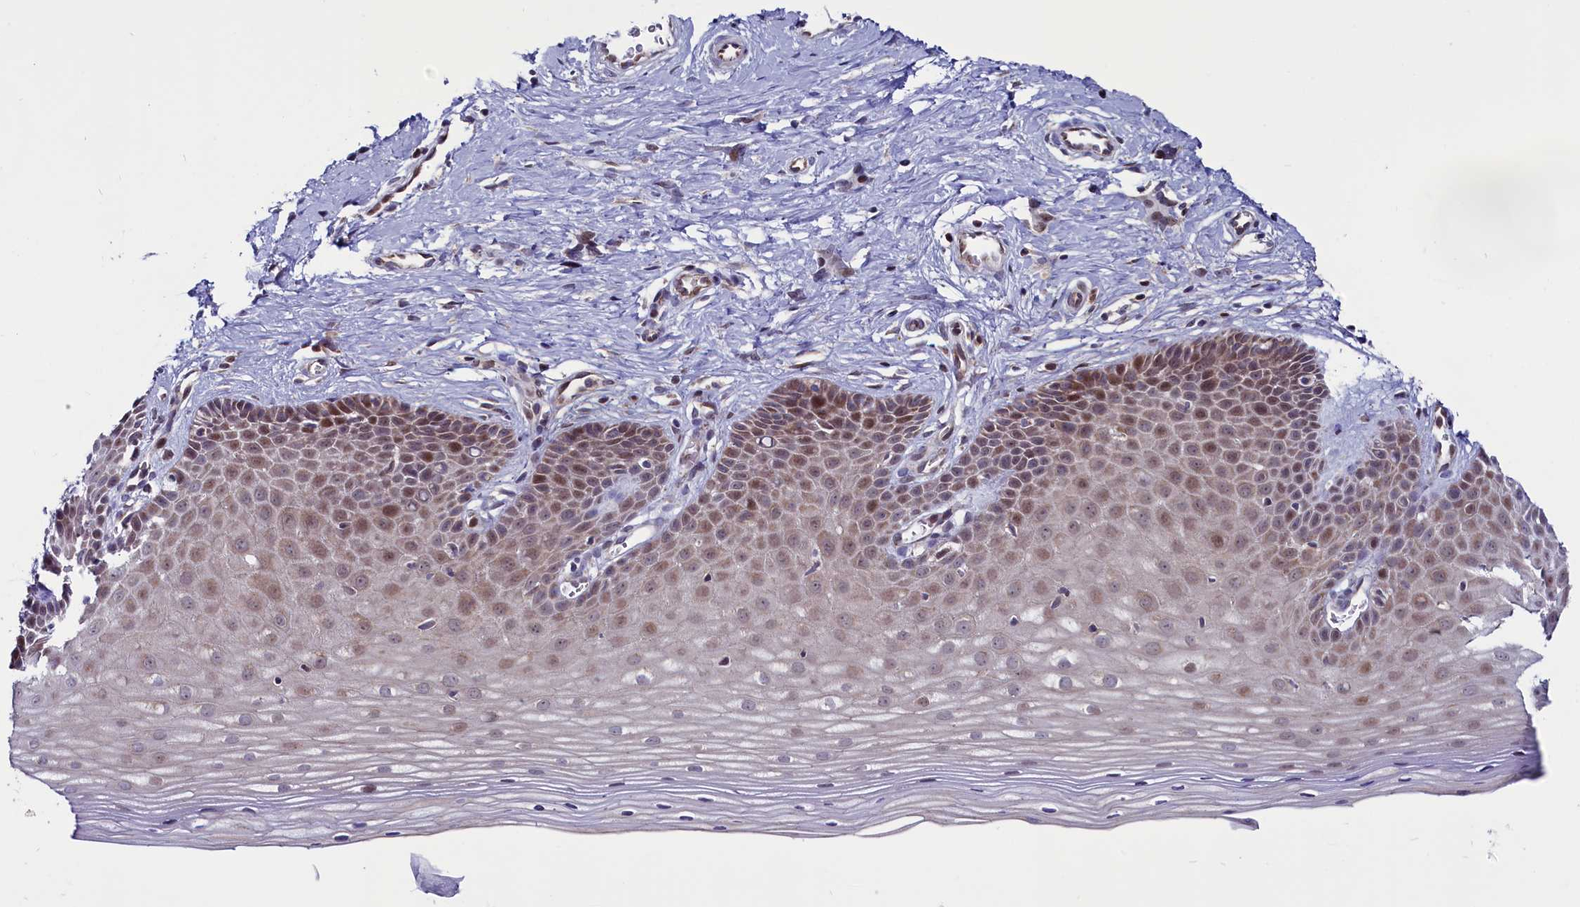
{"staining": {"intensity": "moderate", "quantity": "25%-75%", "location": "cytoplasmic/membranous"}, "tissue": "cervix", "cell_type": "Glandular cells", "image_type": "normal", "snomed": [{"axis": "morphology", "description": "Normal tissue, NOS"}, {"axis": "topography", "description": "Cervix"}], "caption": "The image shows staining of normal cervix, revealing moderate cytoplasmic/membranous protein positivity (brown color) within glandular cells.", "gene": "CIAPIN1", "patient": {"sex": "female", "age": 36}}